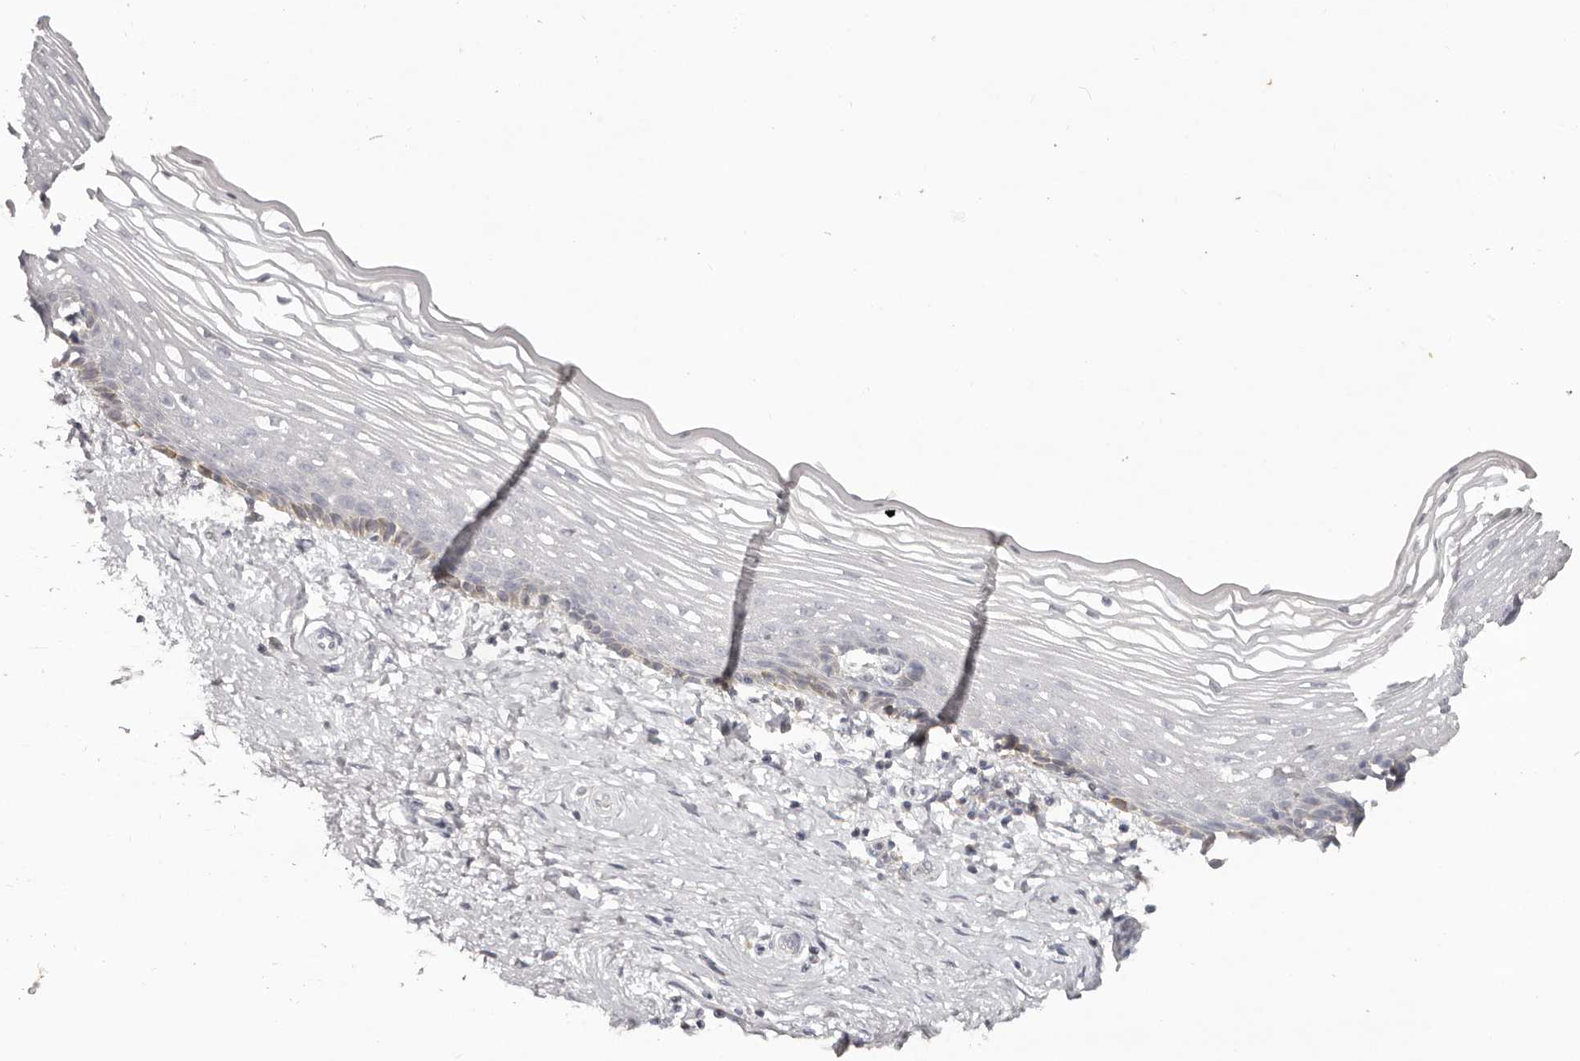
{"staining": {"intensity": "negative", "quantity": "none", "location": "none"}, "tissue": "vagina", "cell_type": "Squamous epithelial cells", "image_type": "normal", "snomed": [{"axis": "morphology", "description": "Normal tissue, NOS"}, {"axis": "topography", "description": "Vagina"}], "caption": "An immunohistochemistry (IHC) histopathology image of normal vagina is shown. There is no staining in squamous epithelial cells of vagina.", "gene": "SCUBE2", "patient": {"sex": "female", "age": 46}}